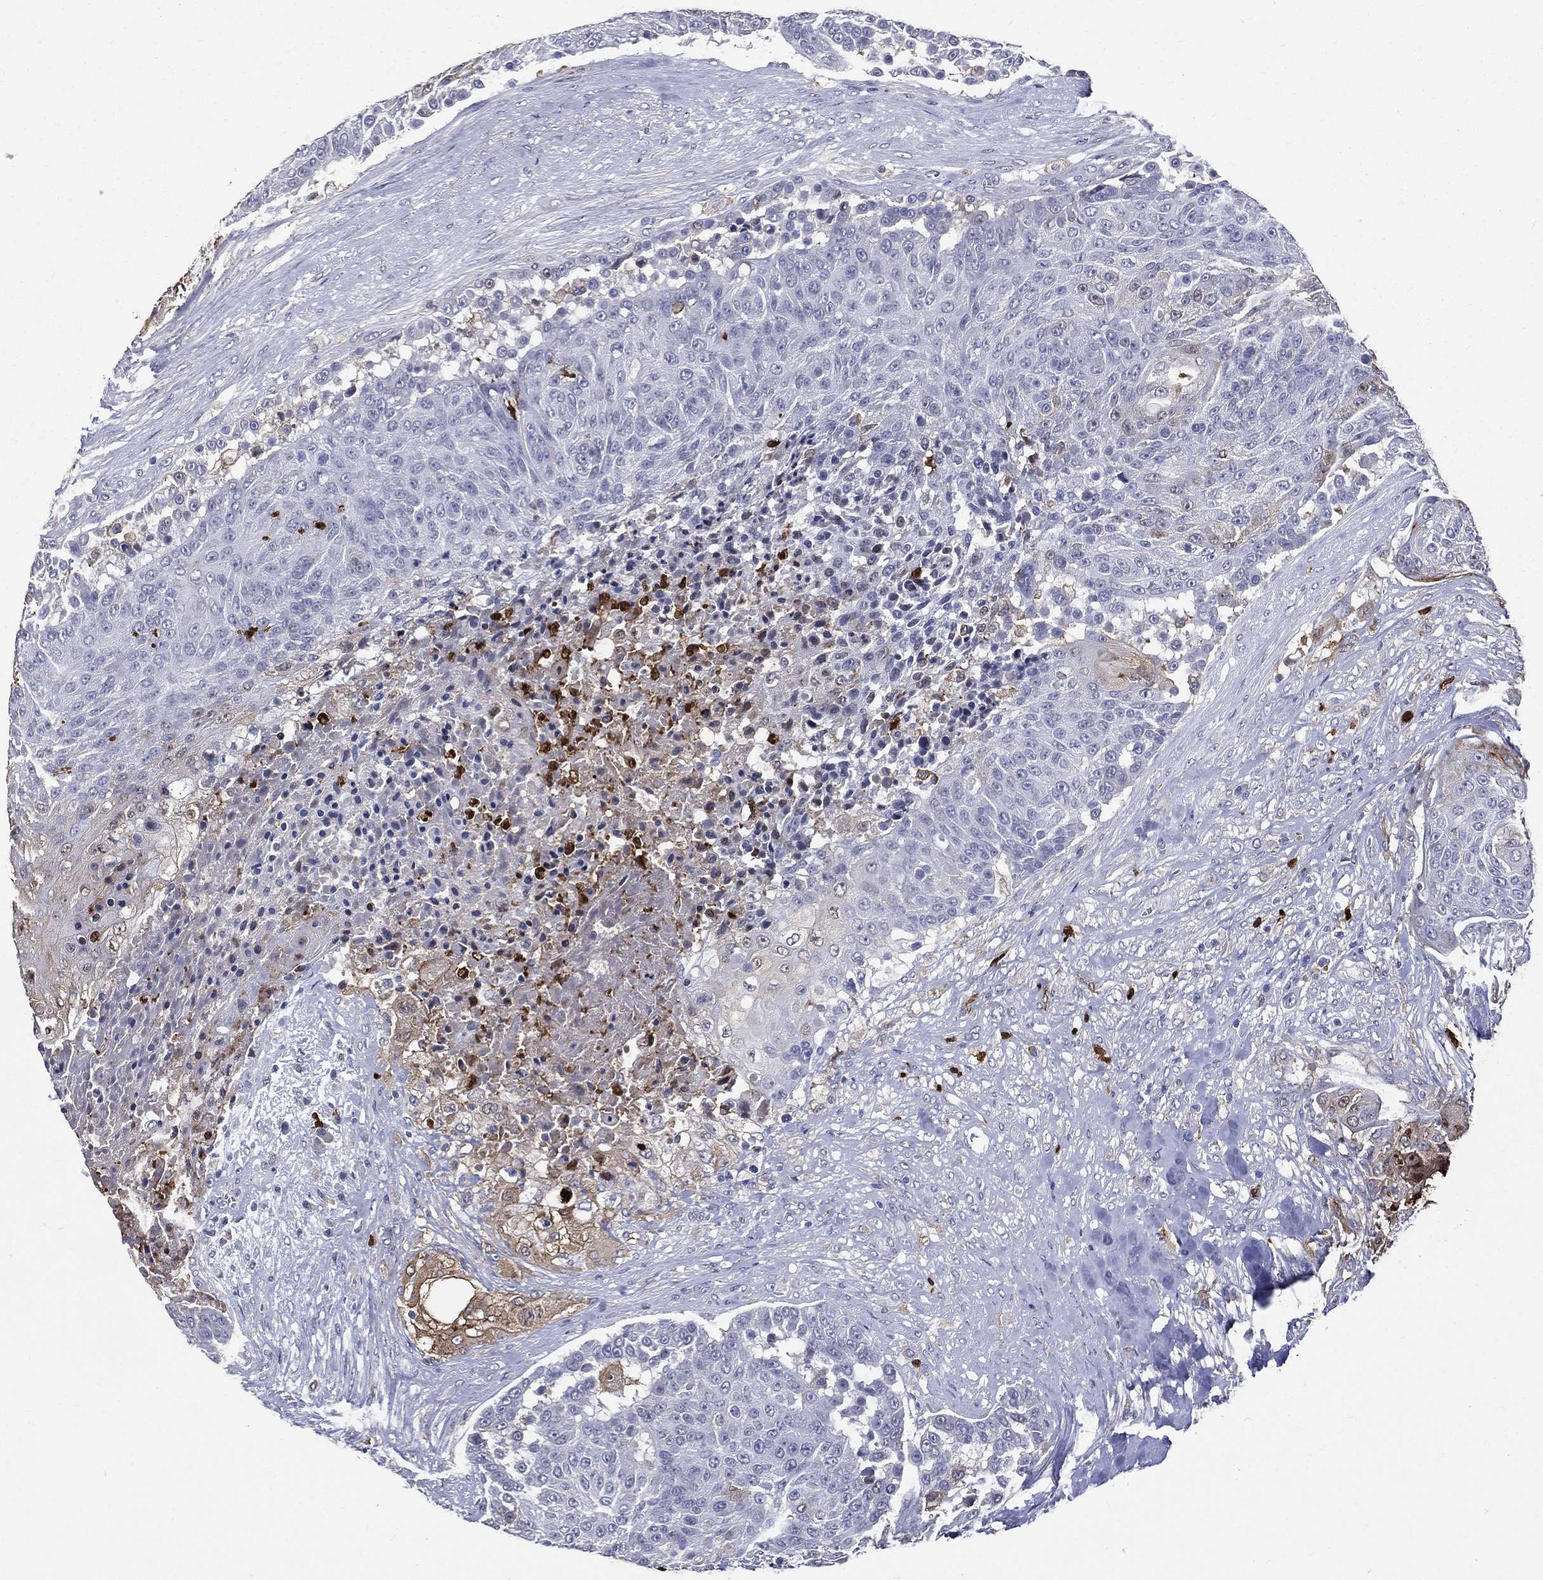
{"staining": {"intensity": "negative", "quantity": "none", "location": "none"}, "tissue": "urothelial cancer", "cell_type": "Tumor cells", "image_type": "cancer", "snomed": [{"axis": "morphology", "description": "Urothelial carcinoma, High grade"}, {"axis": "topography", "description": "Urinary bladder"}], "caption": "DAB immunohistochemical staining of human urothelial cancer shows no significant expression in tumor cells. The staining was performed using DAB to visualize the protein expression in brown, while the nuclei were stained in blue with hematoxylin (Magnification: 20x).", "gene": "GPR171", "patient": {"sex": "female", "age": 63}}